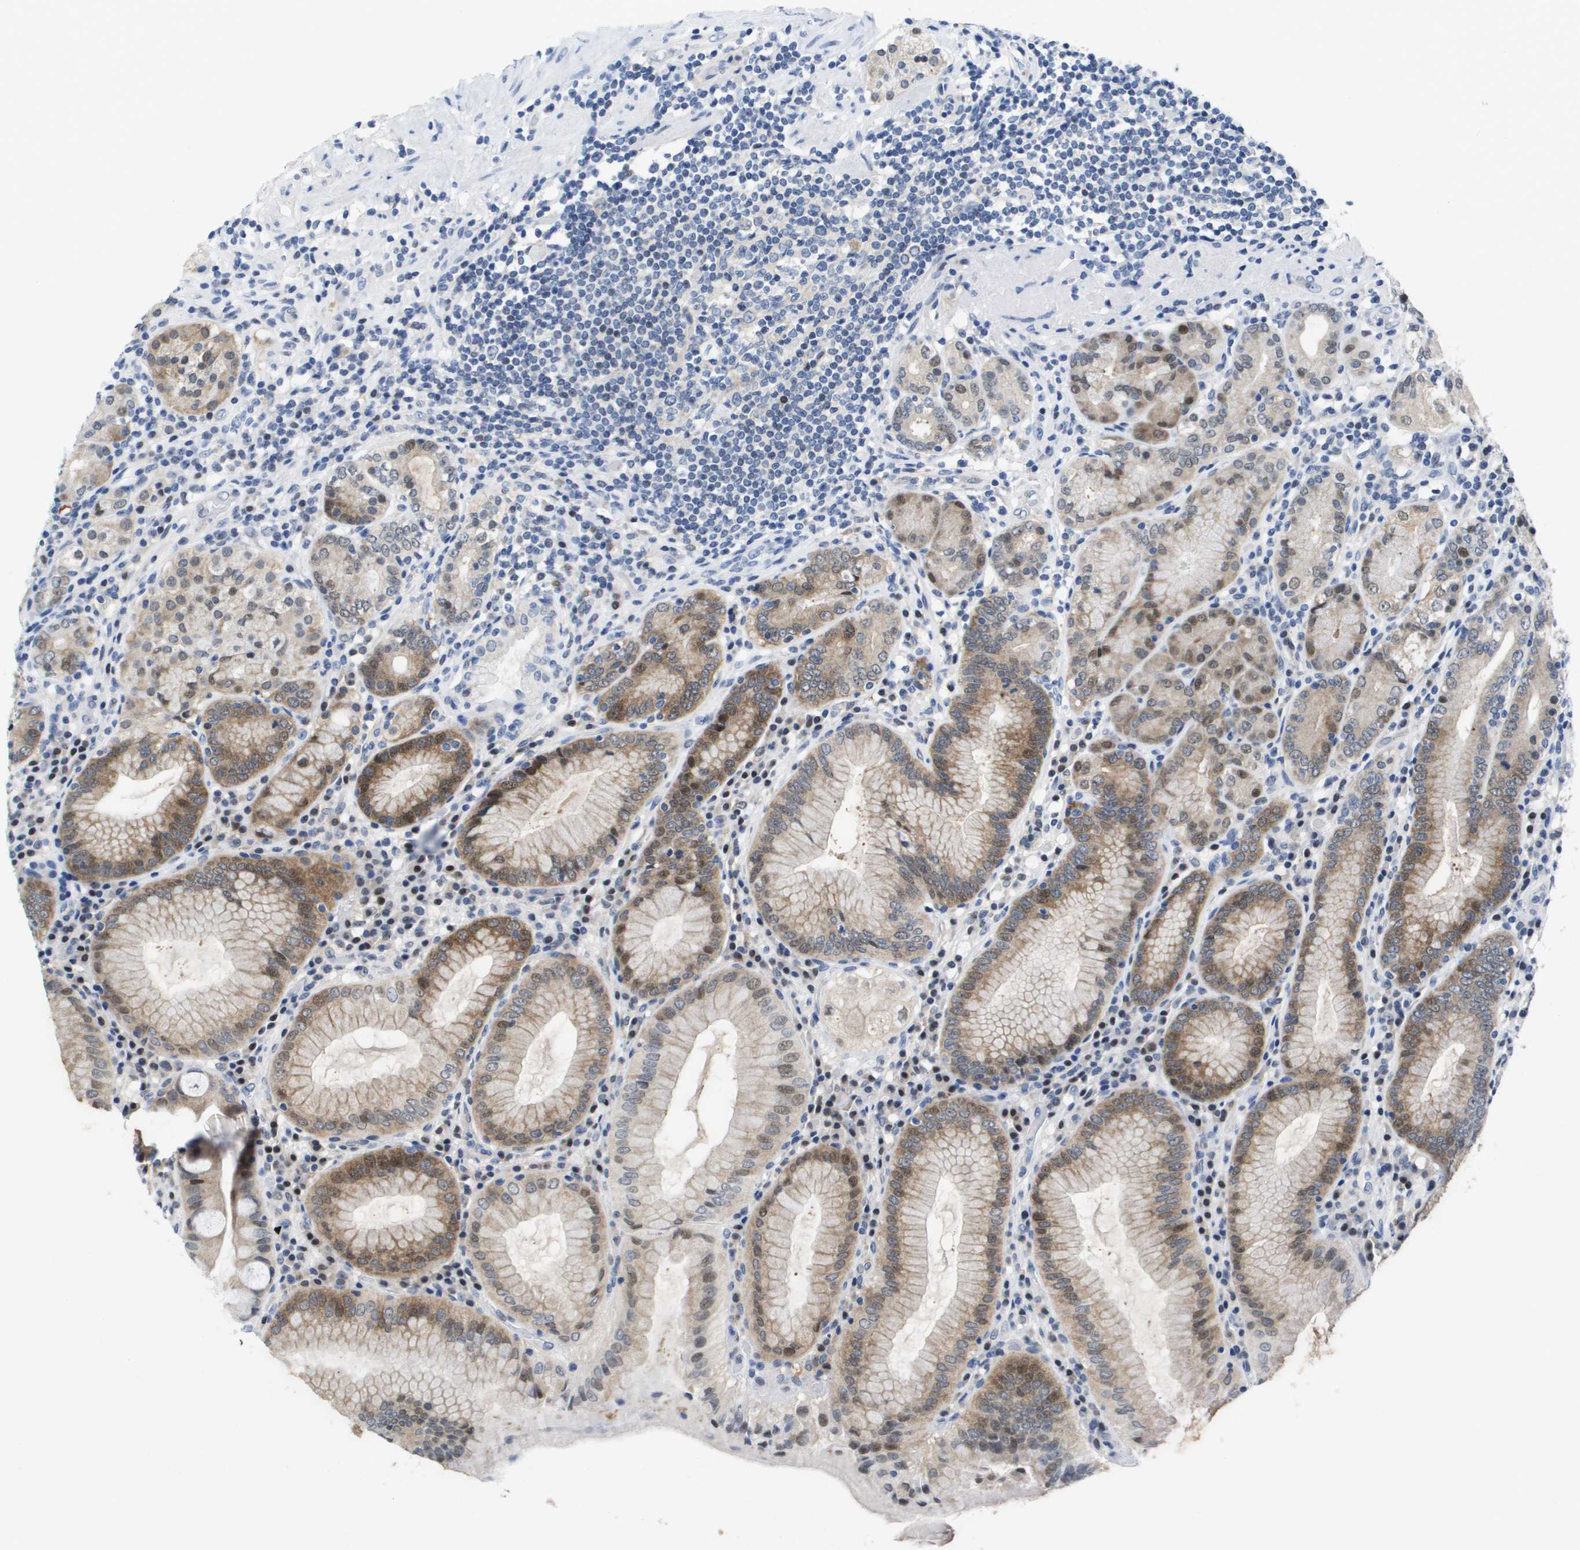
{"staining": {"intensity": "moderate", "quantity": ">75%", "location": "cytoplasmic/membranous,nuclear"}, "tissue": "stomach", "cell_type": "Glandular cells", "image_type": "normal", "snomed": [{"axis": "morphology", "description": "Normal tissue, NOS"}, {"axis": "topography", "description": "Stomach, lower"}], "caption": "Protein staining reveals moderate cytoplasmic/membranous,nuclear positivity in approximately >75% of glandular cells in benign stomach.", "gene": "FKBP4", "patient": {"sex": "female", "age": 76}}